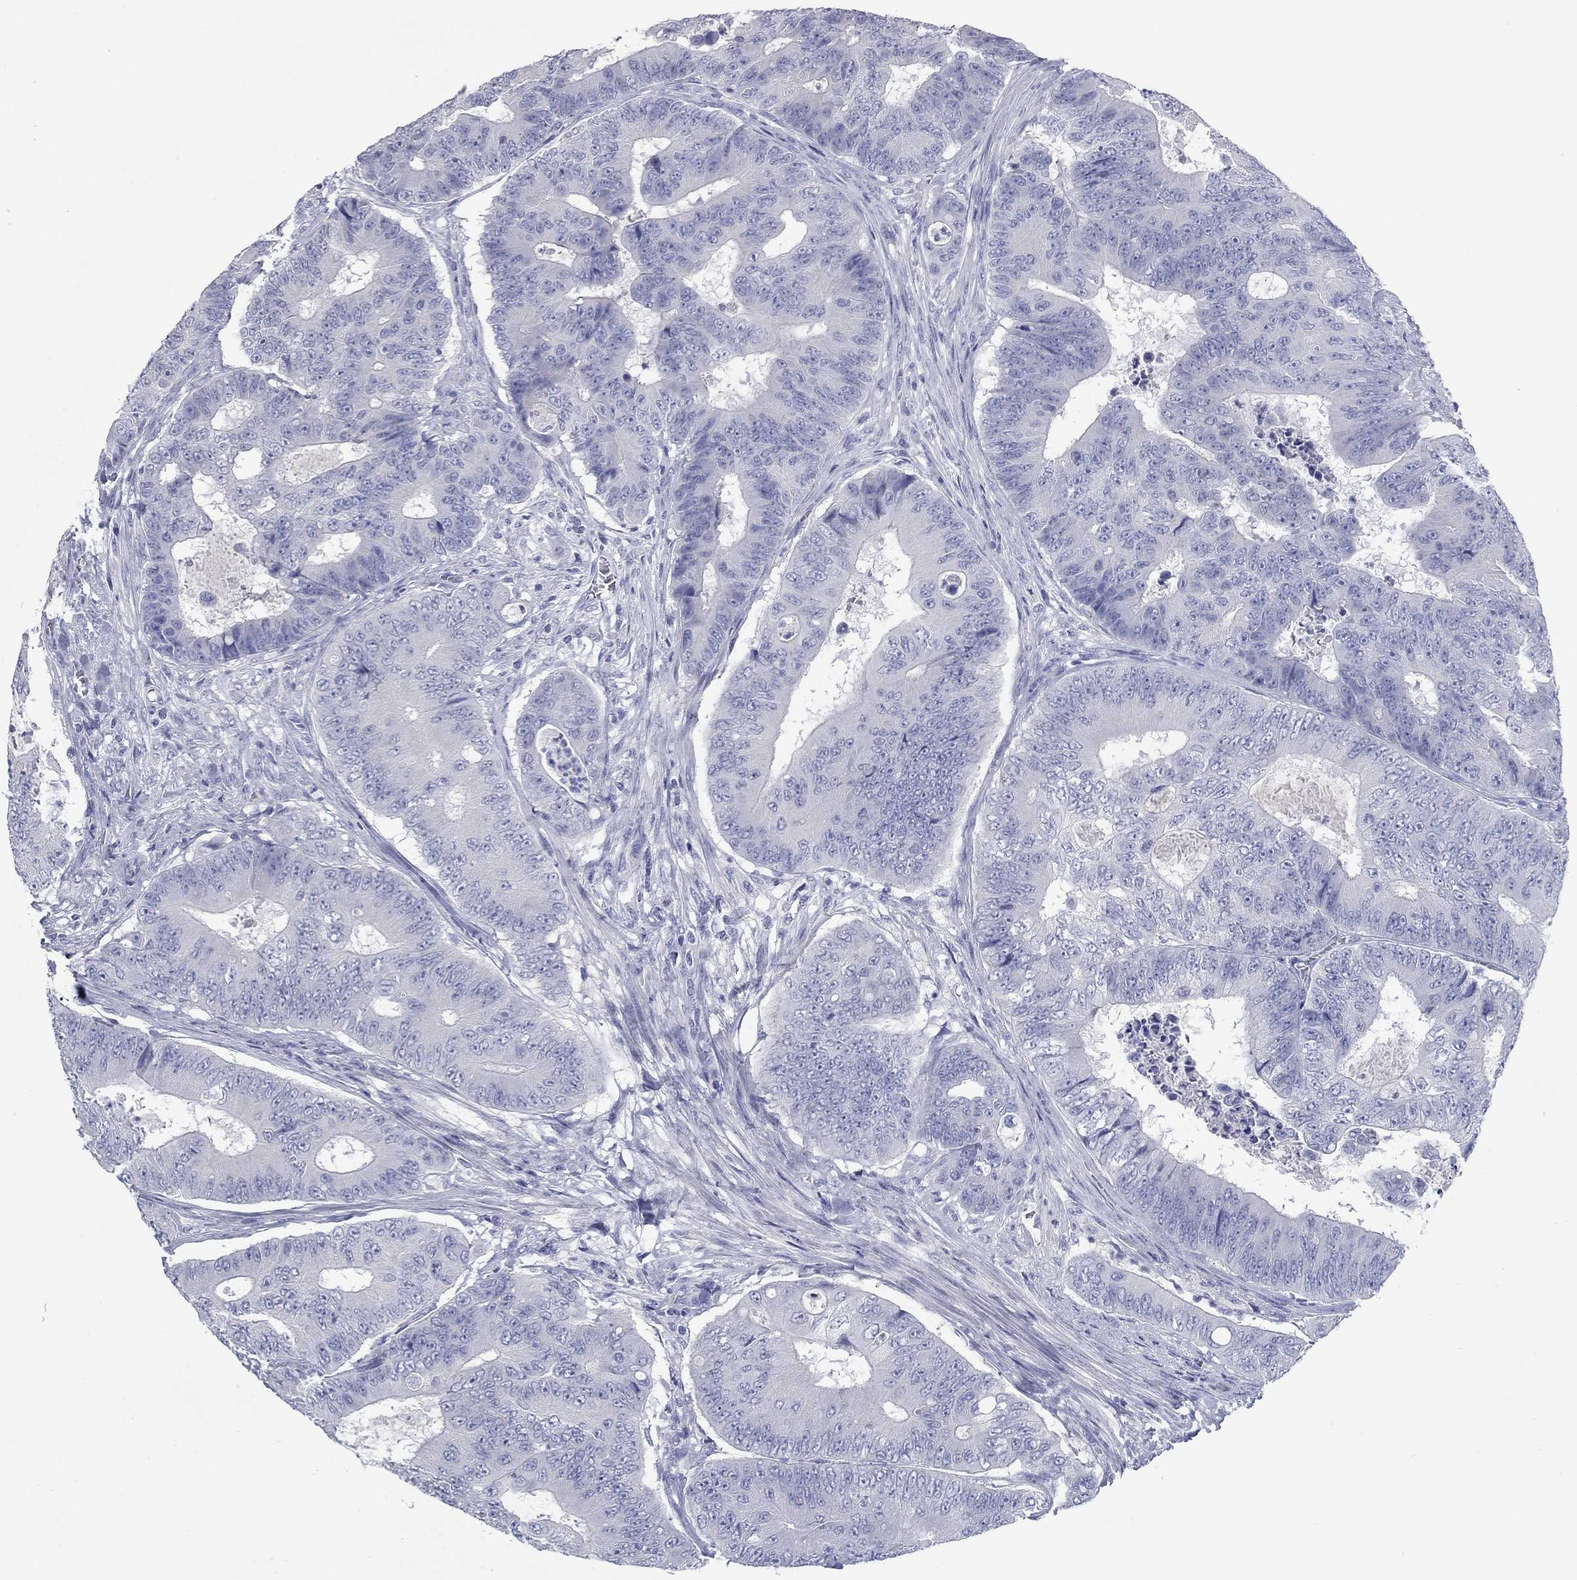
{"staining": {"intensity": "negative", "quantity": "none", "location": "none"}, "tissue": "colorectal cancer", "cell_type": "Tumor cells", "image_type": "cancer", "snomed": [{"axis": "morphology", "description": "Adenocarcinoma, NOS"}, {"axis": "topography", "description": "Colon"}], "caption": "There is no significant expression in tumor cells of colorectal cancer (adenocarcinoma).", "gene": "KIRREL2", "patient": {"sex": "female", "age": 48}}